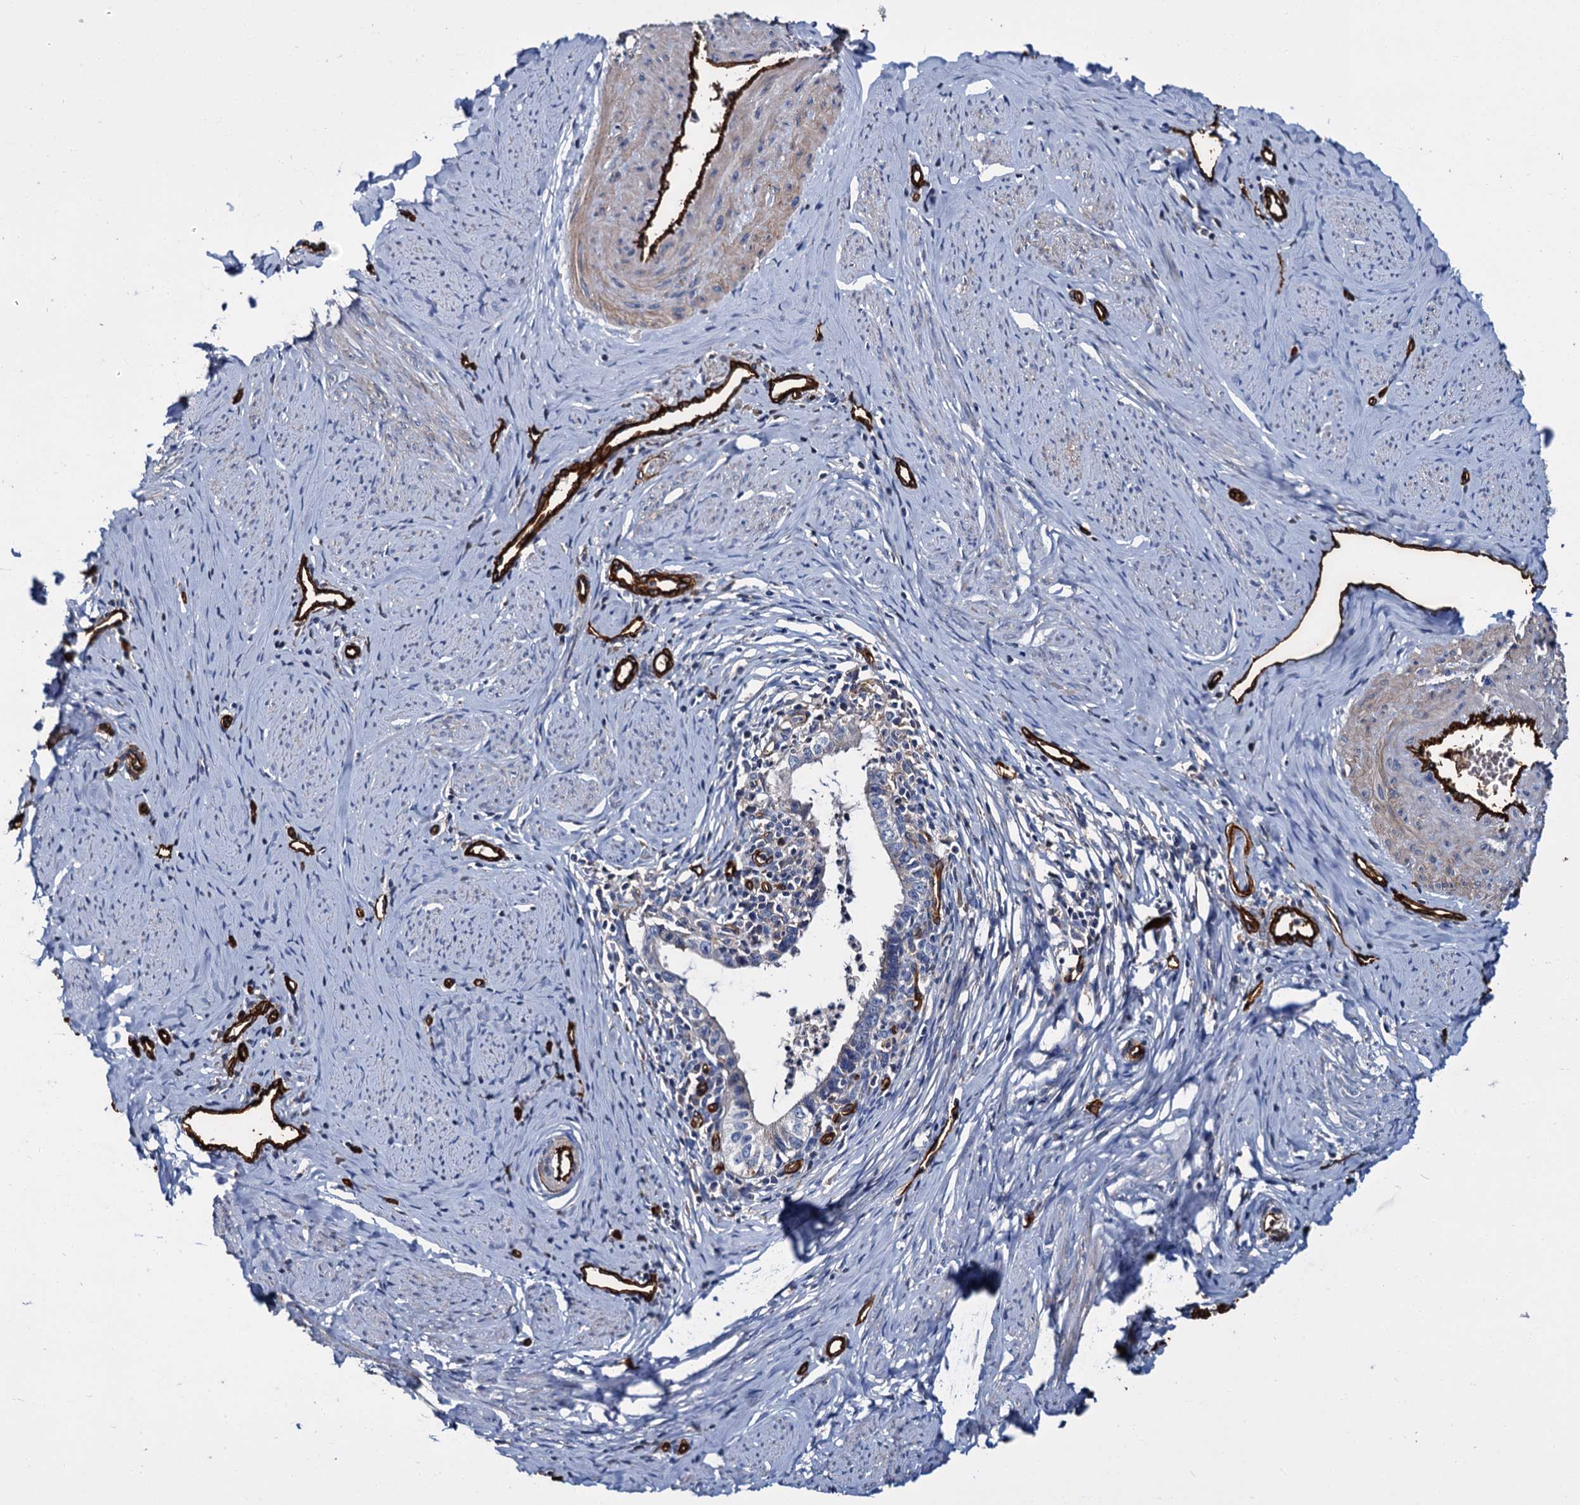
{"staining": {"intensity": "negative", "quantity": "none", "location": "none"}, "tissue": "cervical cancer", "cell_type": "Tumor cells", "image_type": "cancer", "snomed": [{"axis": "morphology", "description": "Adenocarcinoma, NOS"}, {"axis": "topography", "description": "Cervix"}], "caption": "Immunohistochemistry of human cervical cancer shows no expression in tumor cells. Nuclei are stained in blue.", "gene": "CACNA1C", "patient": {"sex": "female", "age": 36}}